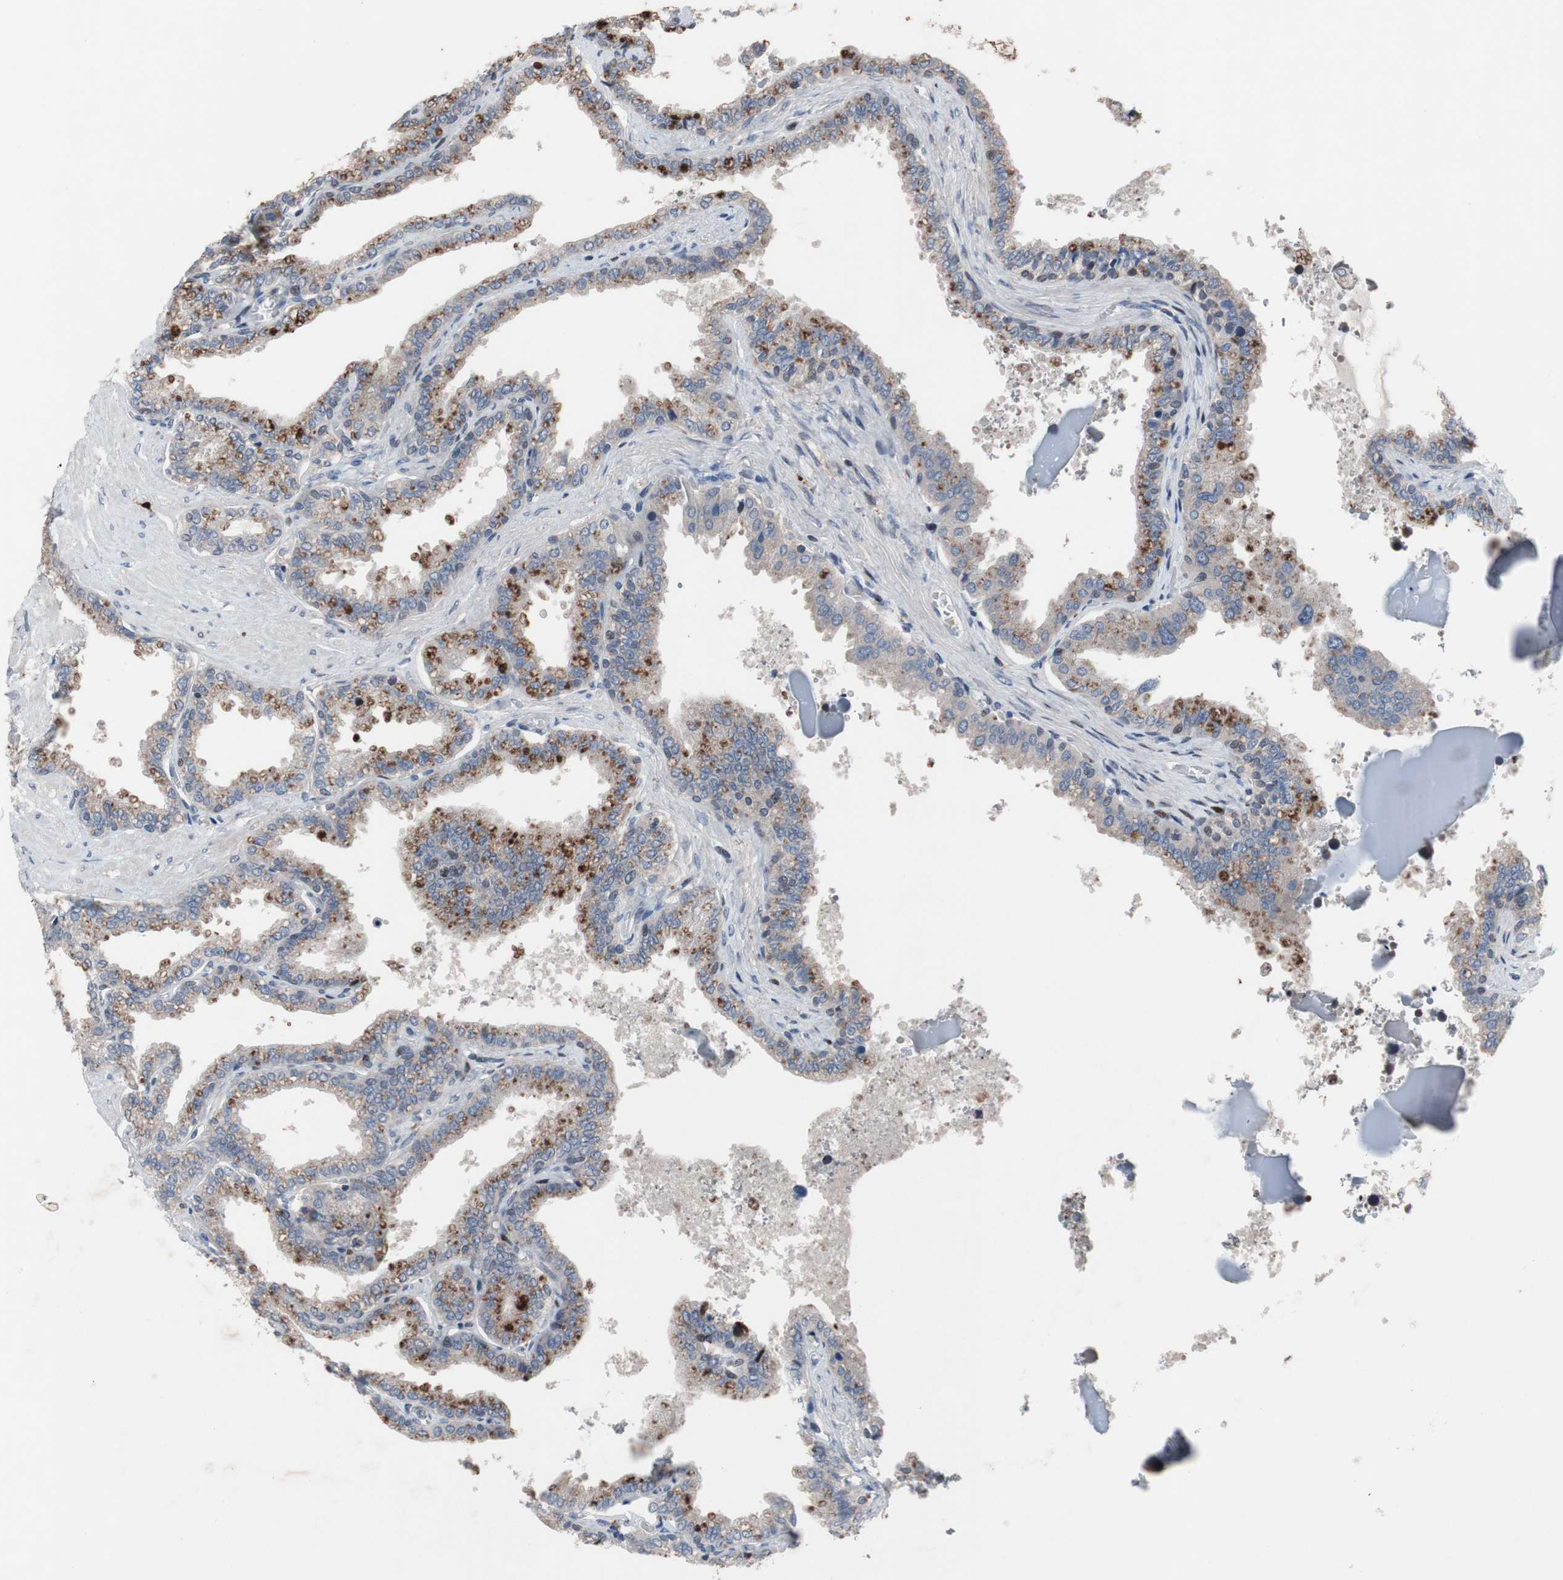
{"staining": {"intensity": "strong", "quantity": "<25%", "location": "cytoplasmic/membranous"}, "tissue": "seminal vesicle", "cell_type": "Glandular cells", "image_type": "normal", "snomed": [{"axis": "morphology", "description": "Normal tissue, NOS"}, {"axis": "topography", "description": "Seminal veicle"}], "caption": "Human seminal vesicle stained for a protein (brown) exhibits strong cytoplasmic/membranous positive expression in approximately <25% of glandular cells.", "gene": "MUTYH", "patient": {"sex": "male", "age": 46}}